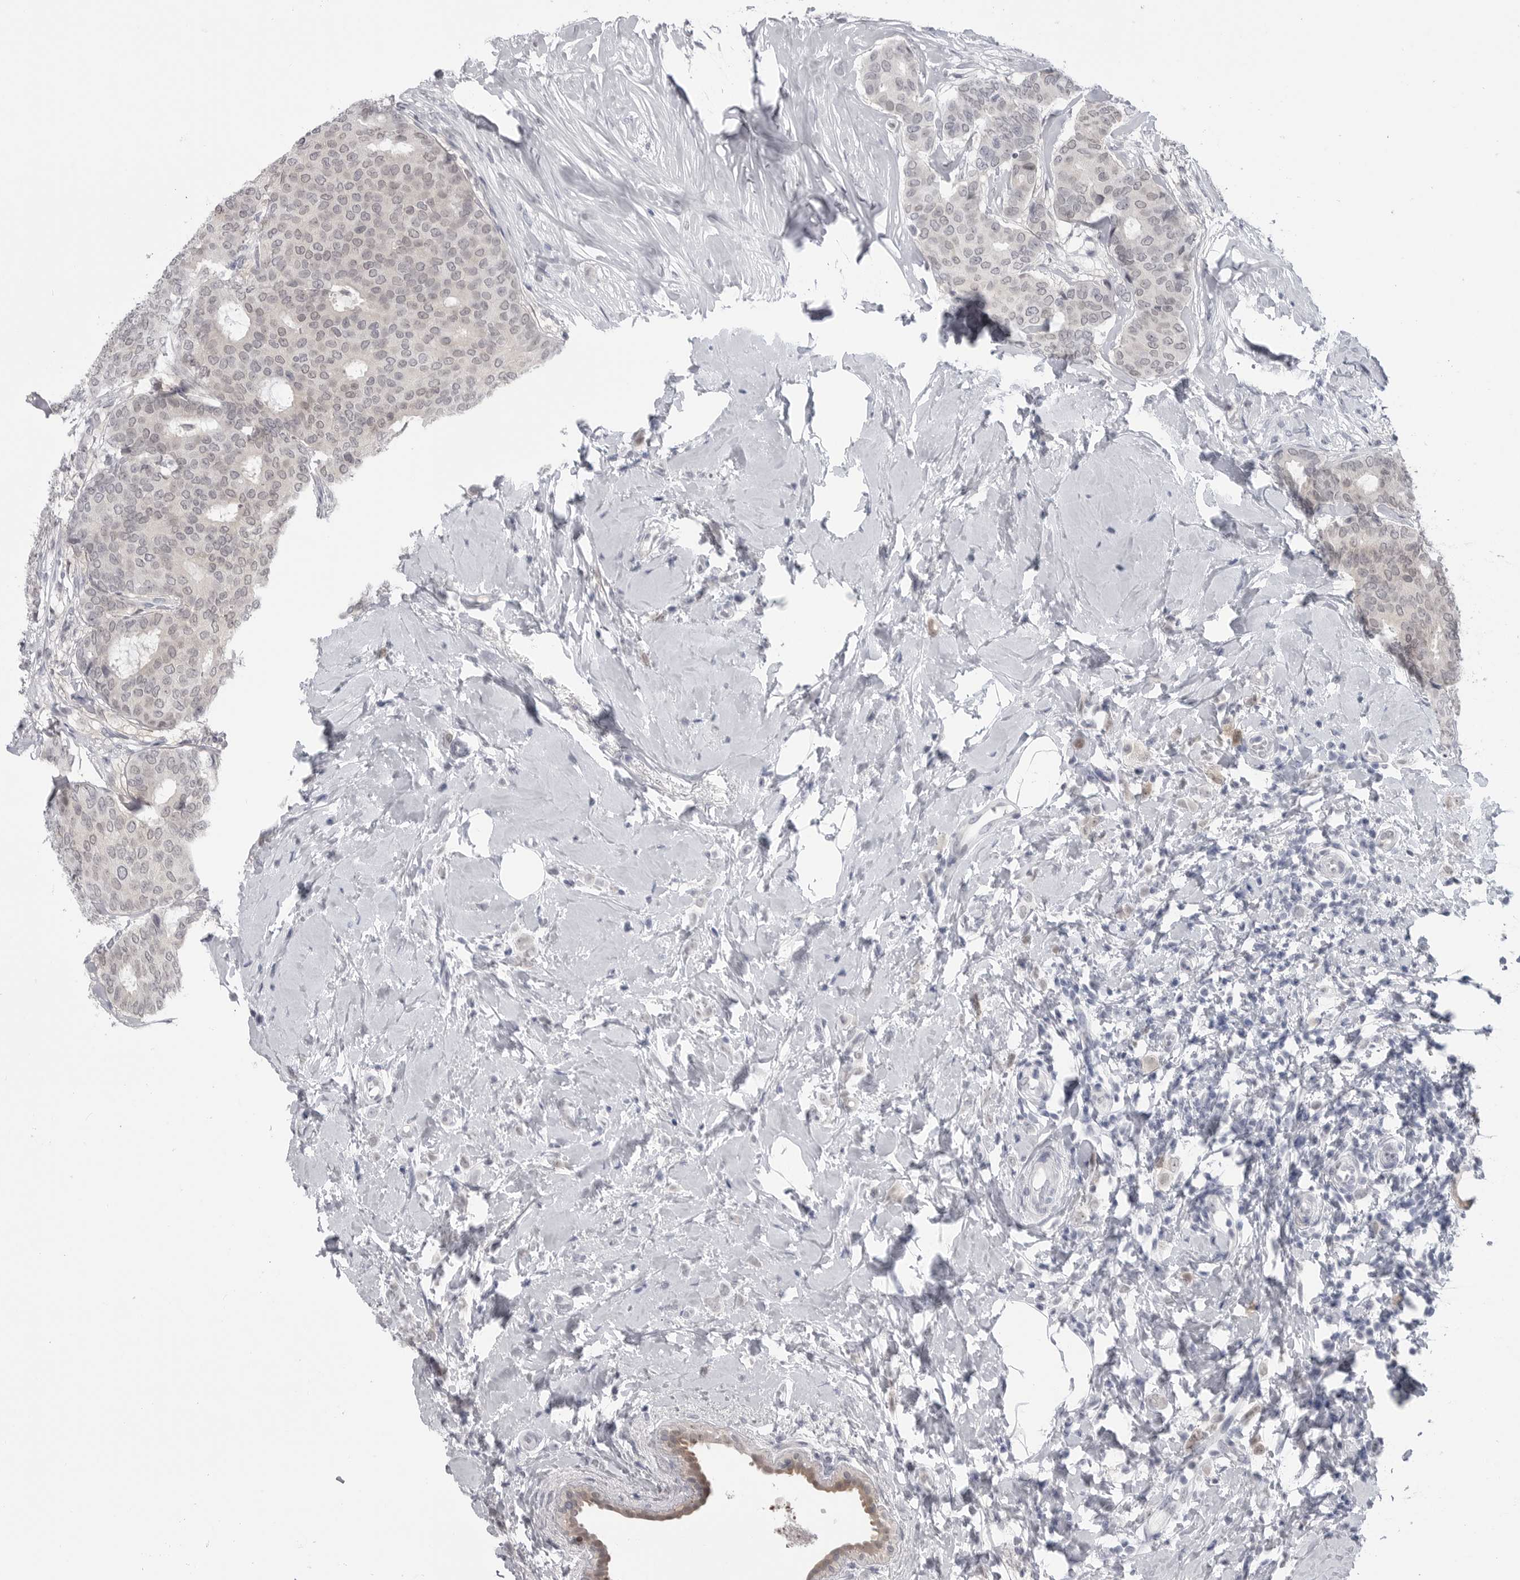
{"staining": {"intensity": "negative", "quantity": "none", "location": "none"}, "tissue": "breast cancer", "cell_type": "Tumor cells", "image_type": "cancer", "snomed": [{"axis": "morphology", "description": "Lobular carcinoma"}, {"axis": "topography", "description": "Breast"}], "caption": "Tumor cells are negative for brown protein staining in breast lobular carcinoma.", "gene": "PNPO", "patient": {"sex": "female", "age": 47}}